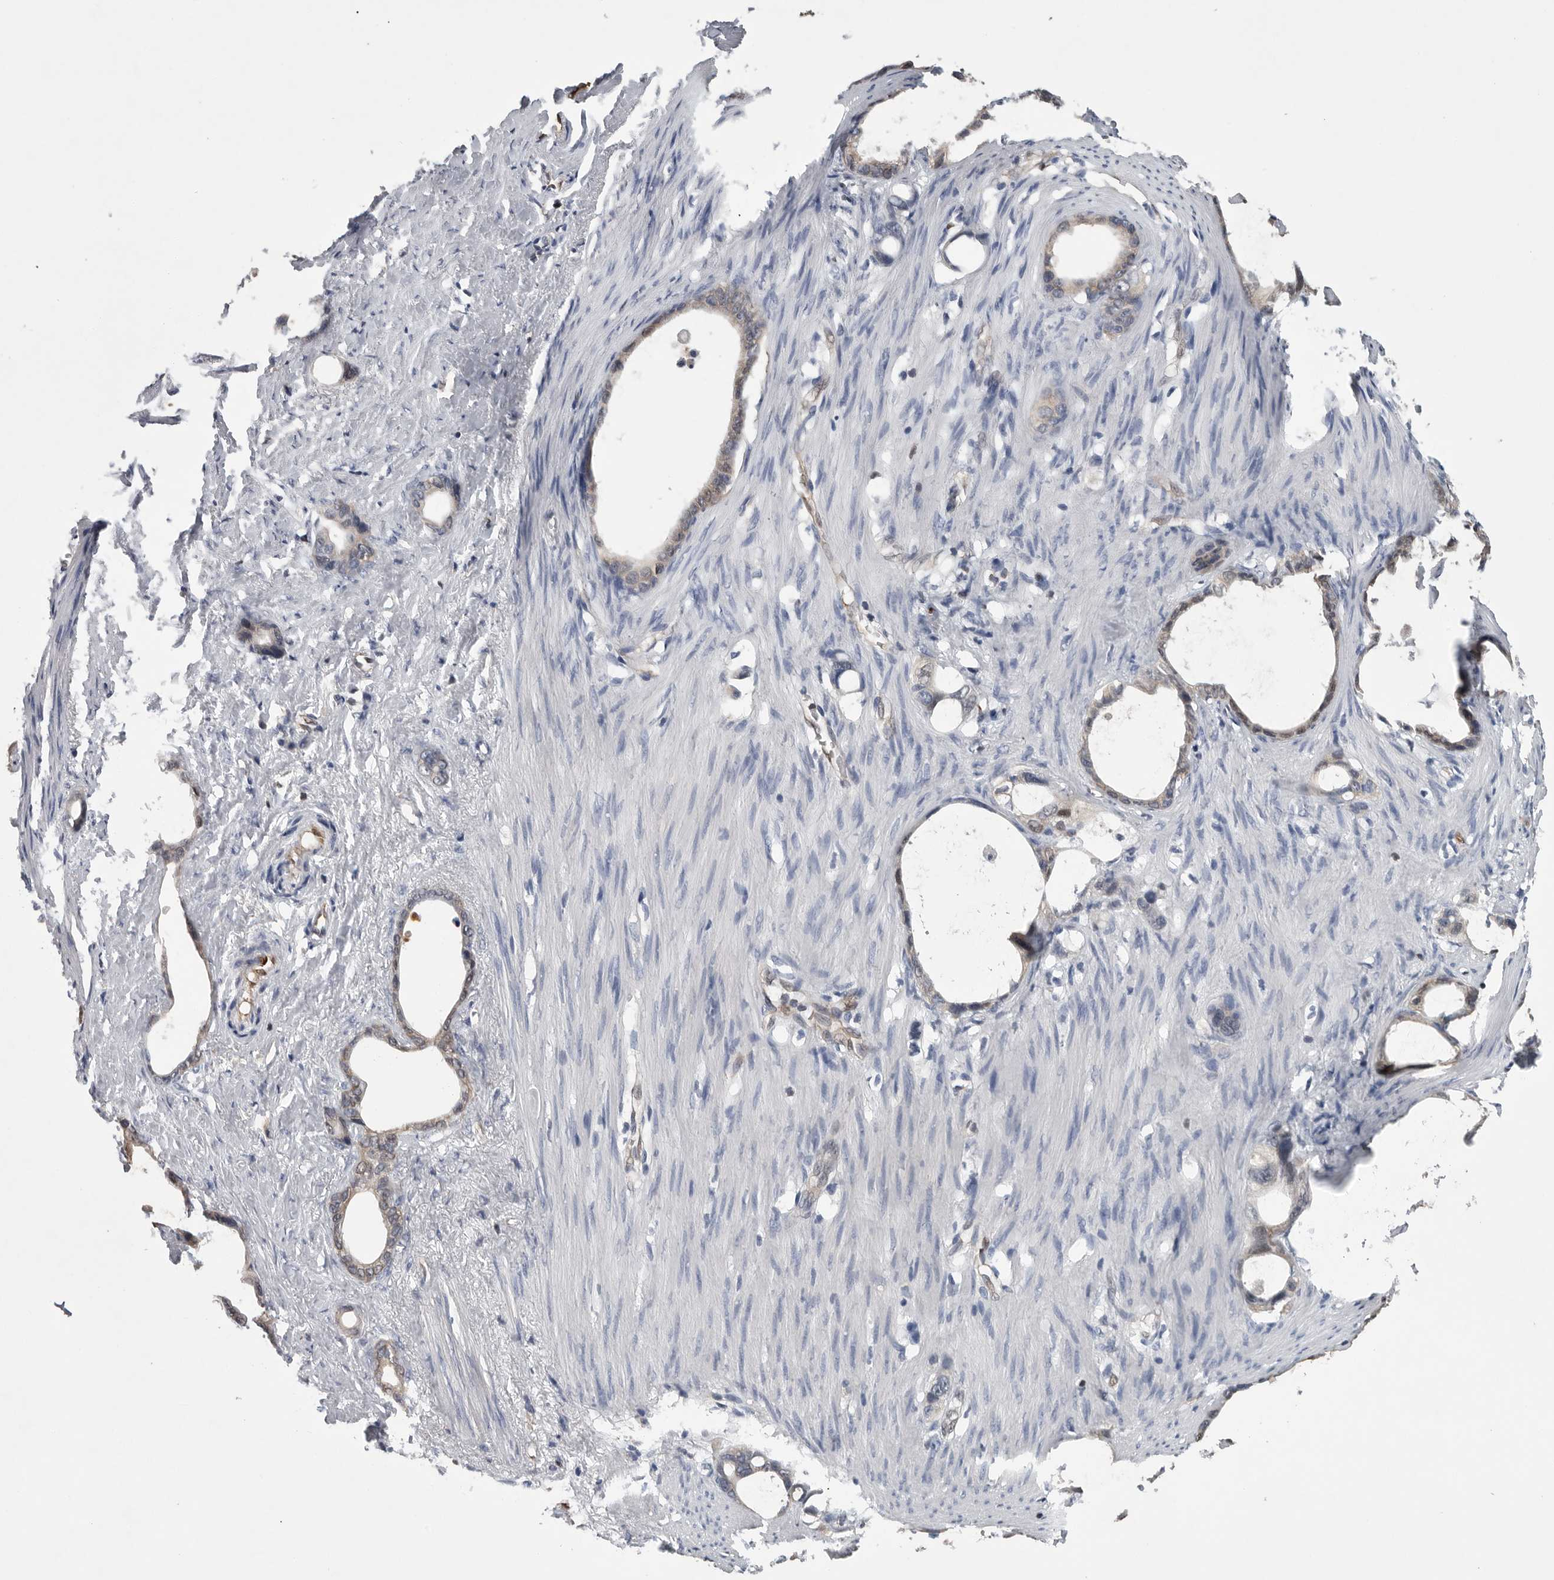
{"staining": {"intensity": "weak", "quantity": "25%-75%", "location": "cytoplasmic/membranous"}, "tissue": "stomach cancer", "cell_type": "Tumor cells", "image_type": "cancer", "snomed": [{"axis": "morphology", "description": "Adenocarcinoma, NOS"}, {"axis": "topography", "description": "Stomach"}], "caption": "A histopathology image showing weak cytoplasmic/membranous positivity in about 25%-75% of tumor cells in adenocarcinoma (stomach), as visualized by brown immunohistochemical staining.", "gene": "PDCD4", "patient": {"sex": "female", "age": 75}}